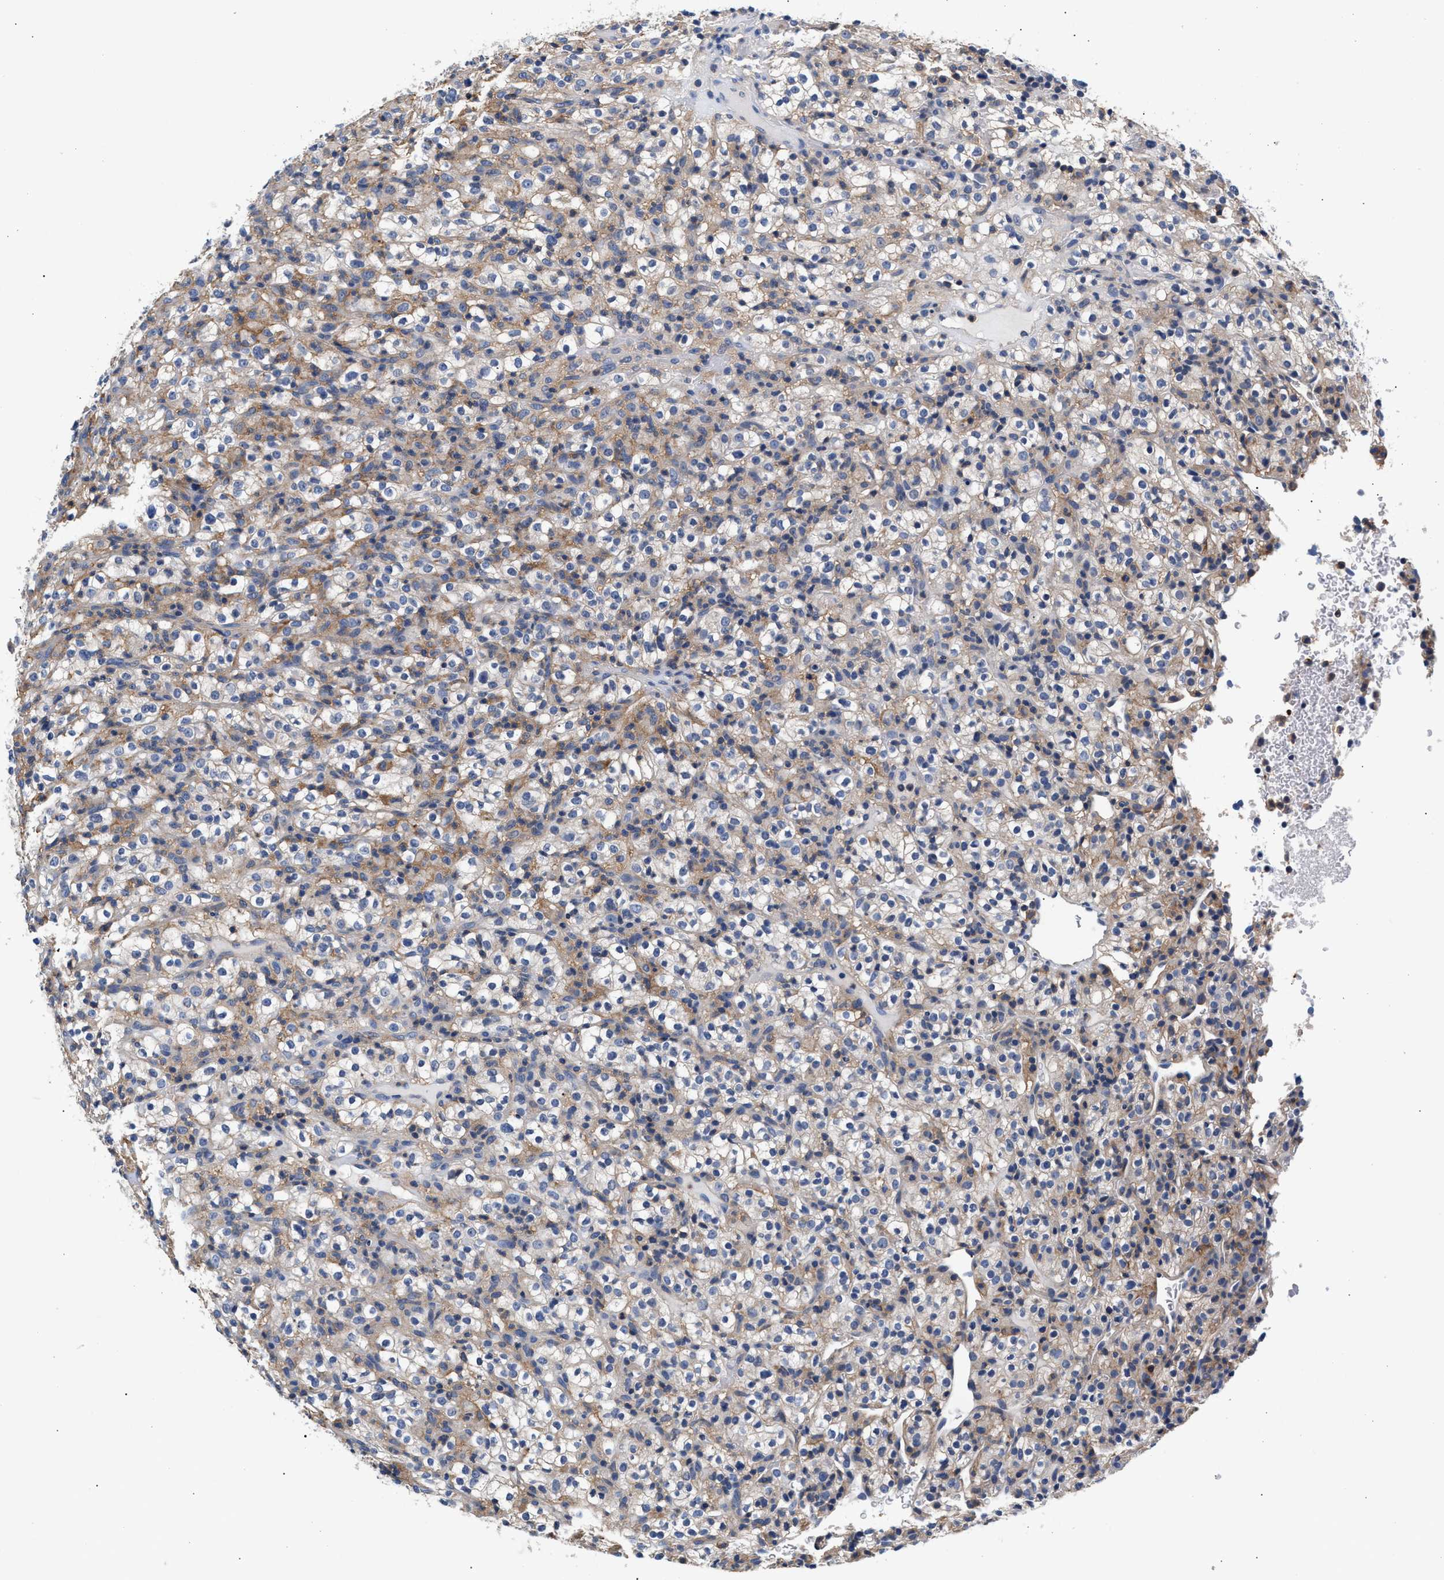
{"staining": {"intensity": "negative", "quantity": "none", "location": "none"}, "tissue": "renal cancer", "cell_type": "Tumor cells", "image_type": "cancer", "snomed": [{"axis": "morphology", "description": "Normal tissue, NOS"}, {"axis": "morphology", "description": "Adenocarcinoma, NOS"}, {"axis": "topography", "description": "Kidney"}], "caption": "DAB (3,3'-diaminobenzidine) immunohistochemical staining of renal cancer (adenocarcinoma) shows no significant positivity in tumor cells. (Brightfield microscopy of DAB (3,3'-diaminobenzidine) IHC at high magnification).", "gene": "GNAI3", "patient": {"sex": "female", "age": 72}}